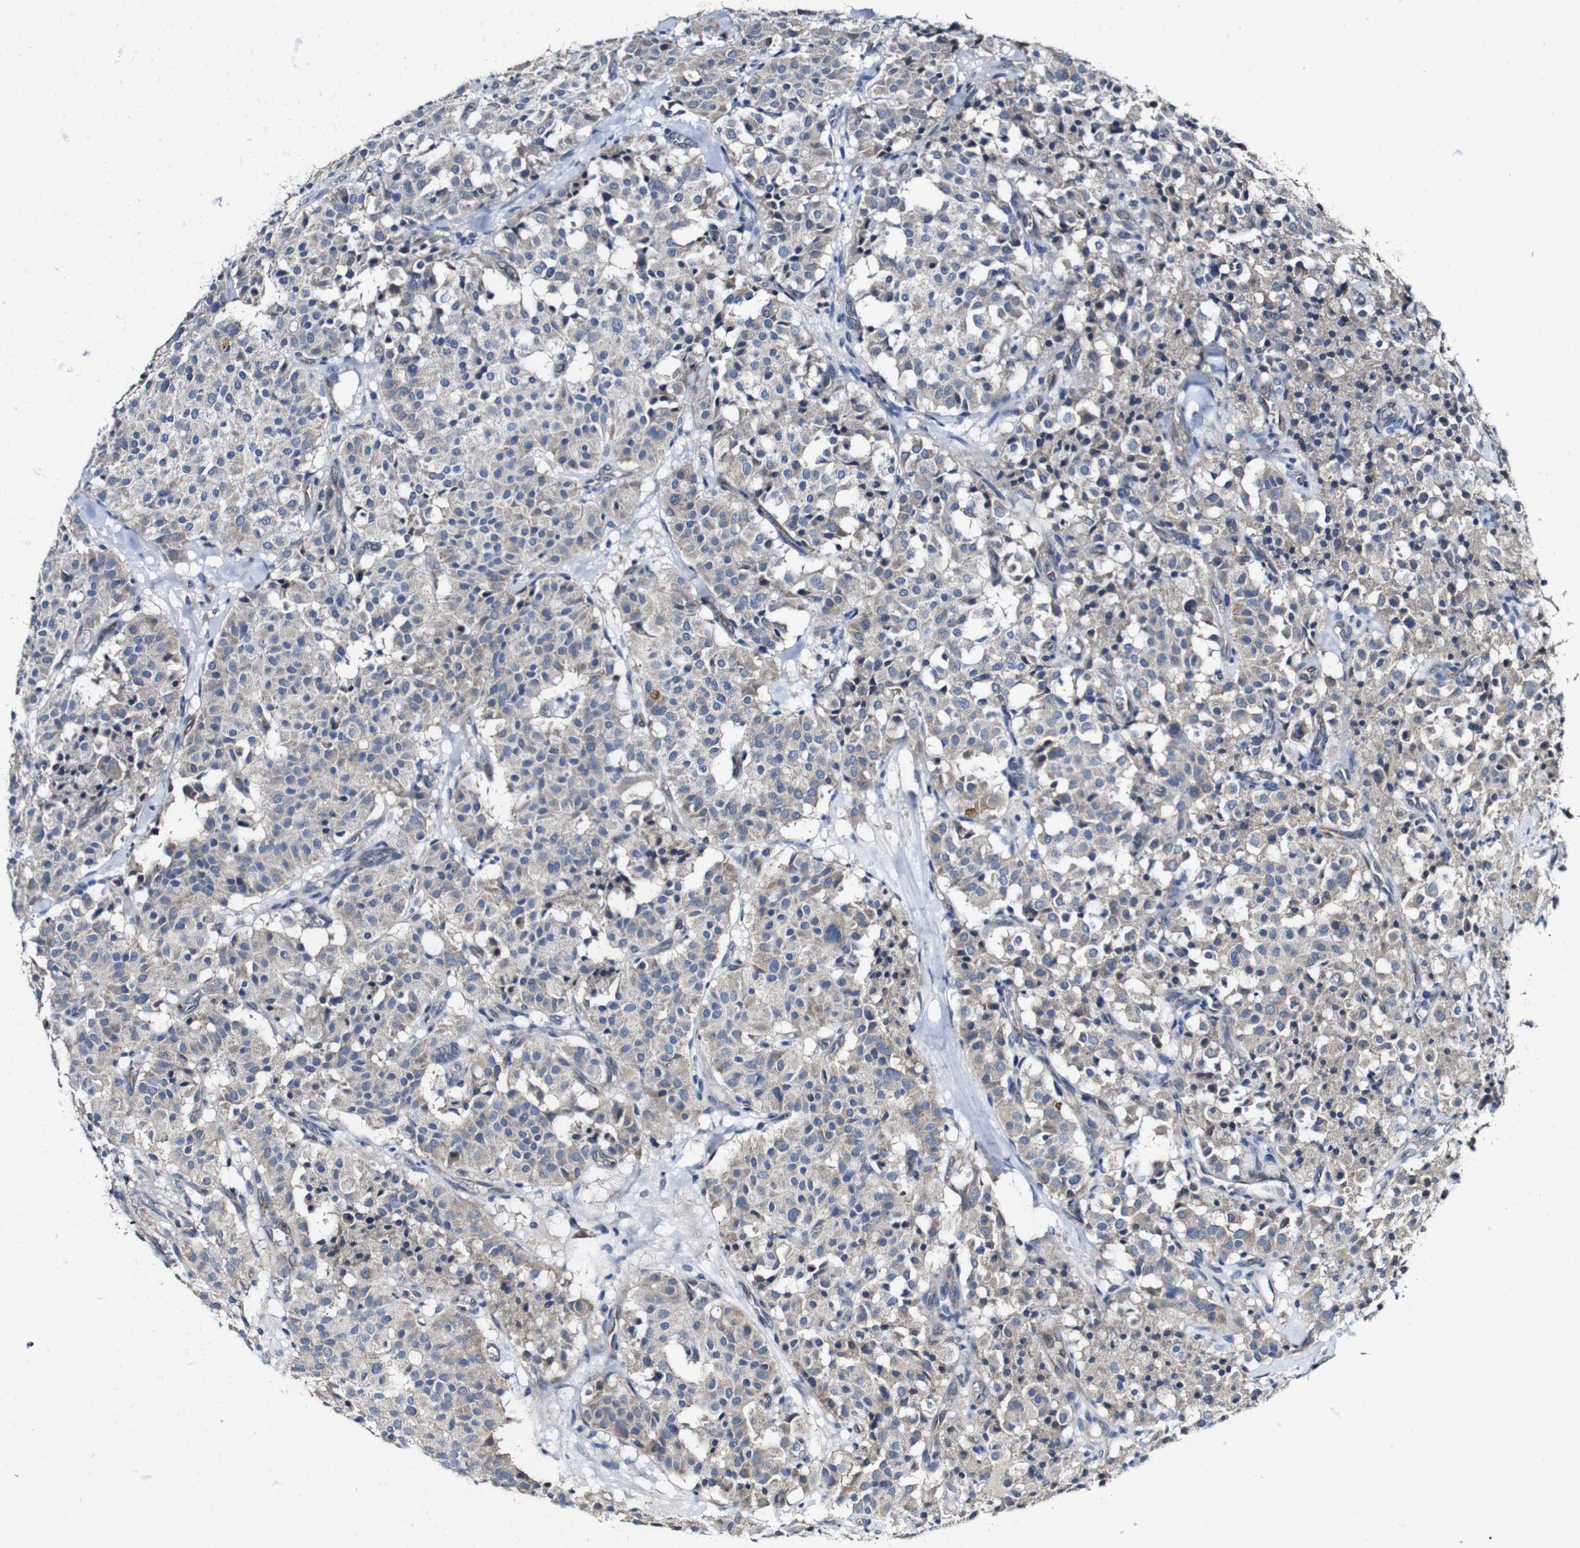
{"staining": {"intensity": "weak", "quantity": ">75%", "location": "cytoplasmic/membranous"}, "tissue": "carcinoid", "cell_type": "Tumor cells", "image_type": "cancer", "snomed": [{"axis": "morphology", "description": "Carcinoid, malignant, NOS"}, {"axis": "topography", "description": "Lung"}], "caption": "Immunohistochemical staining of human carcinoid (malignant) displays low levels of weak cytoplasmic/membranous protein expression in about >75% of tumor cells.", "gene": "GRAMD1A", "patient": {"sex": "male", "age": 30}}